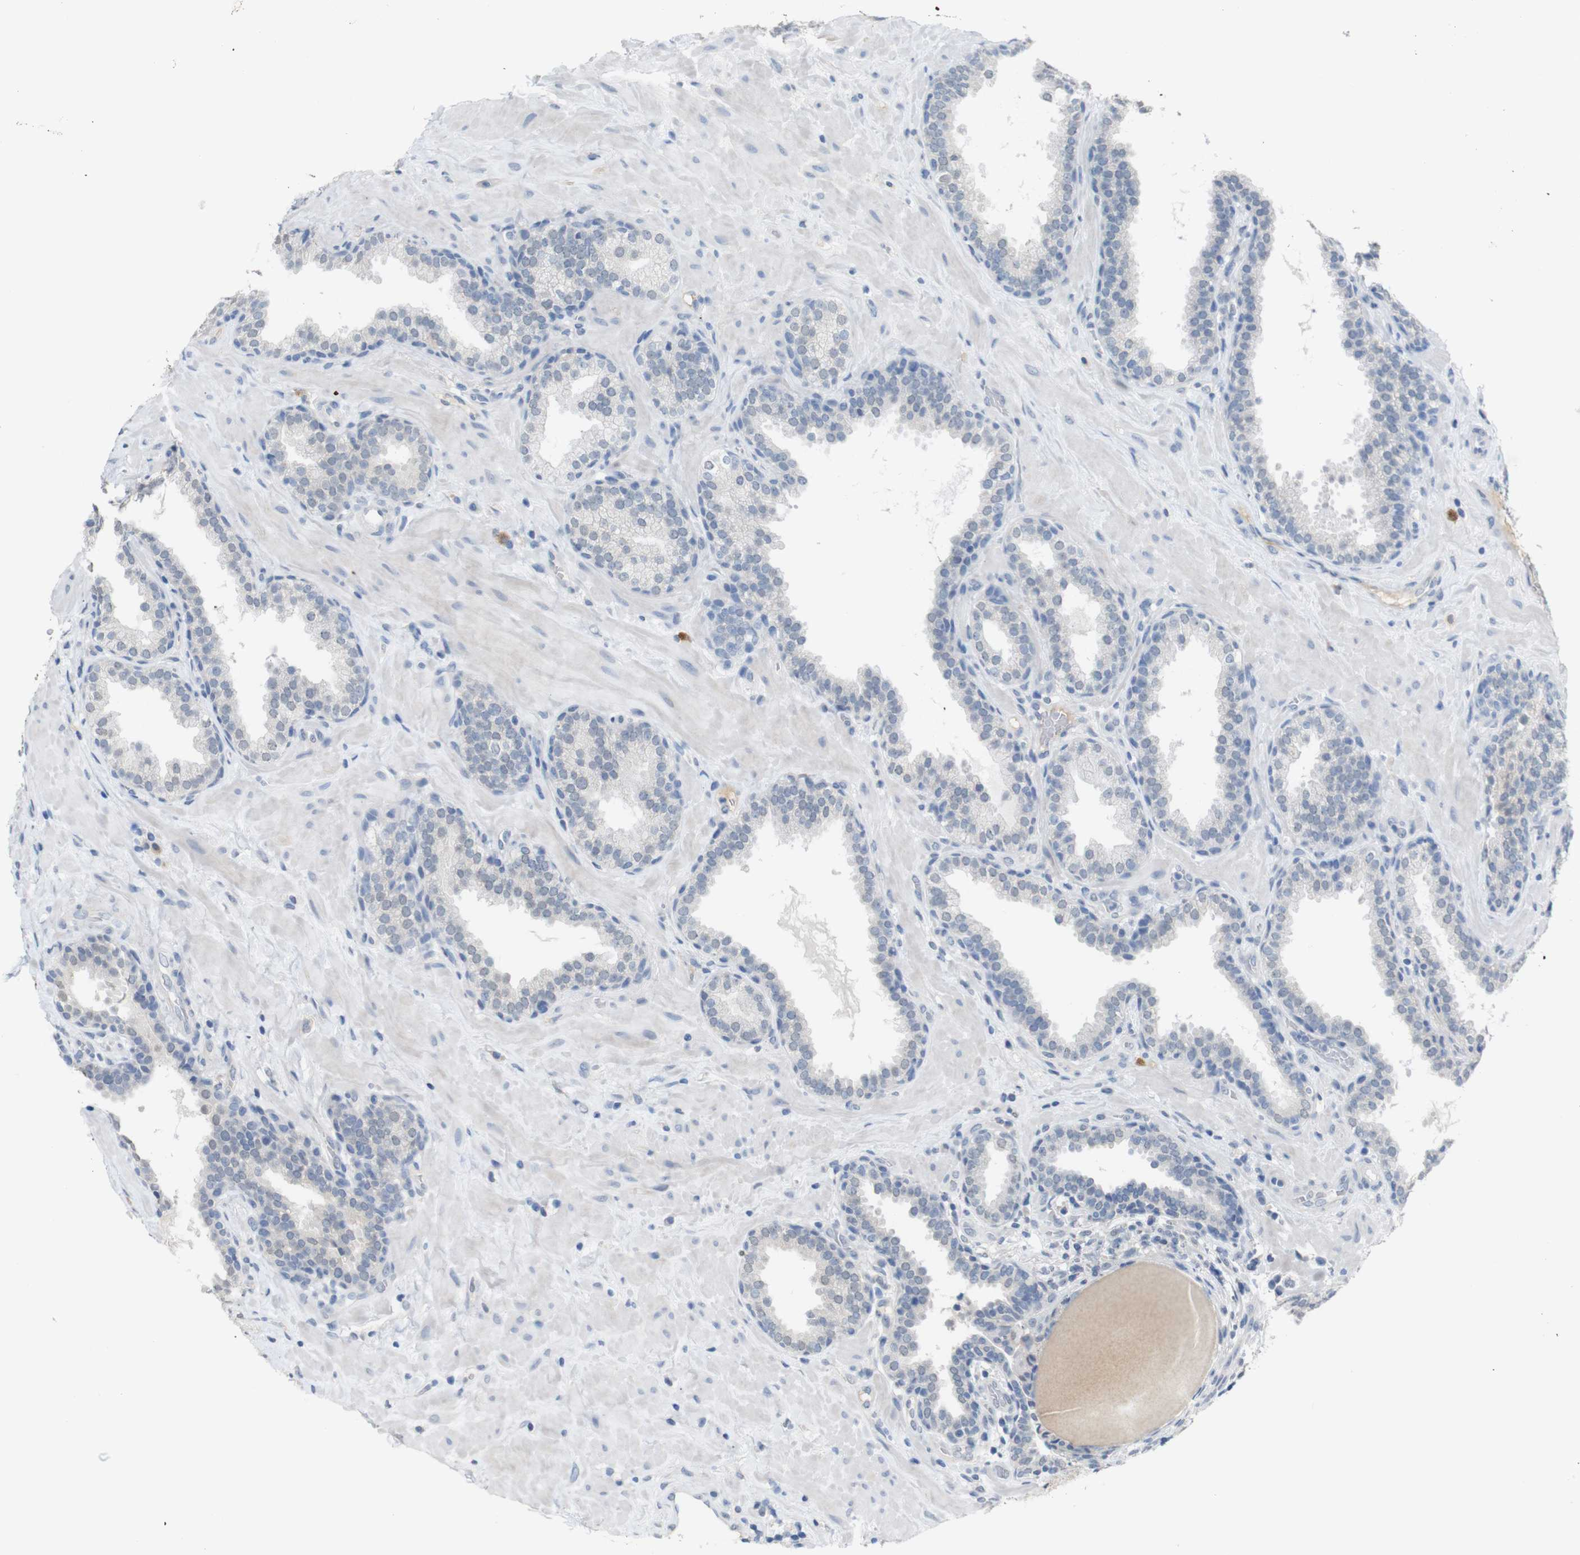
{"staining": {"intensity": "negative", "quantity": "none", "location": "none"}, "tissue": "prostate", "cell_type": "Glandular cells", "image_type": "normal", "snomed": [{"axis": "morphology", "description": "Normal tissue, NOS"}, {"axis": "topography", "description": "Prostate"}], "caption": "This is a image of immunohistochemistry (IHC) staining of unremarkable prostate, which shows no positivity in glandular cells.", "gene": "CHRM5", "patient": {"sex": "male", "age": 51}}